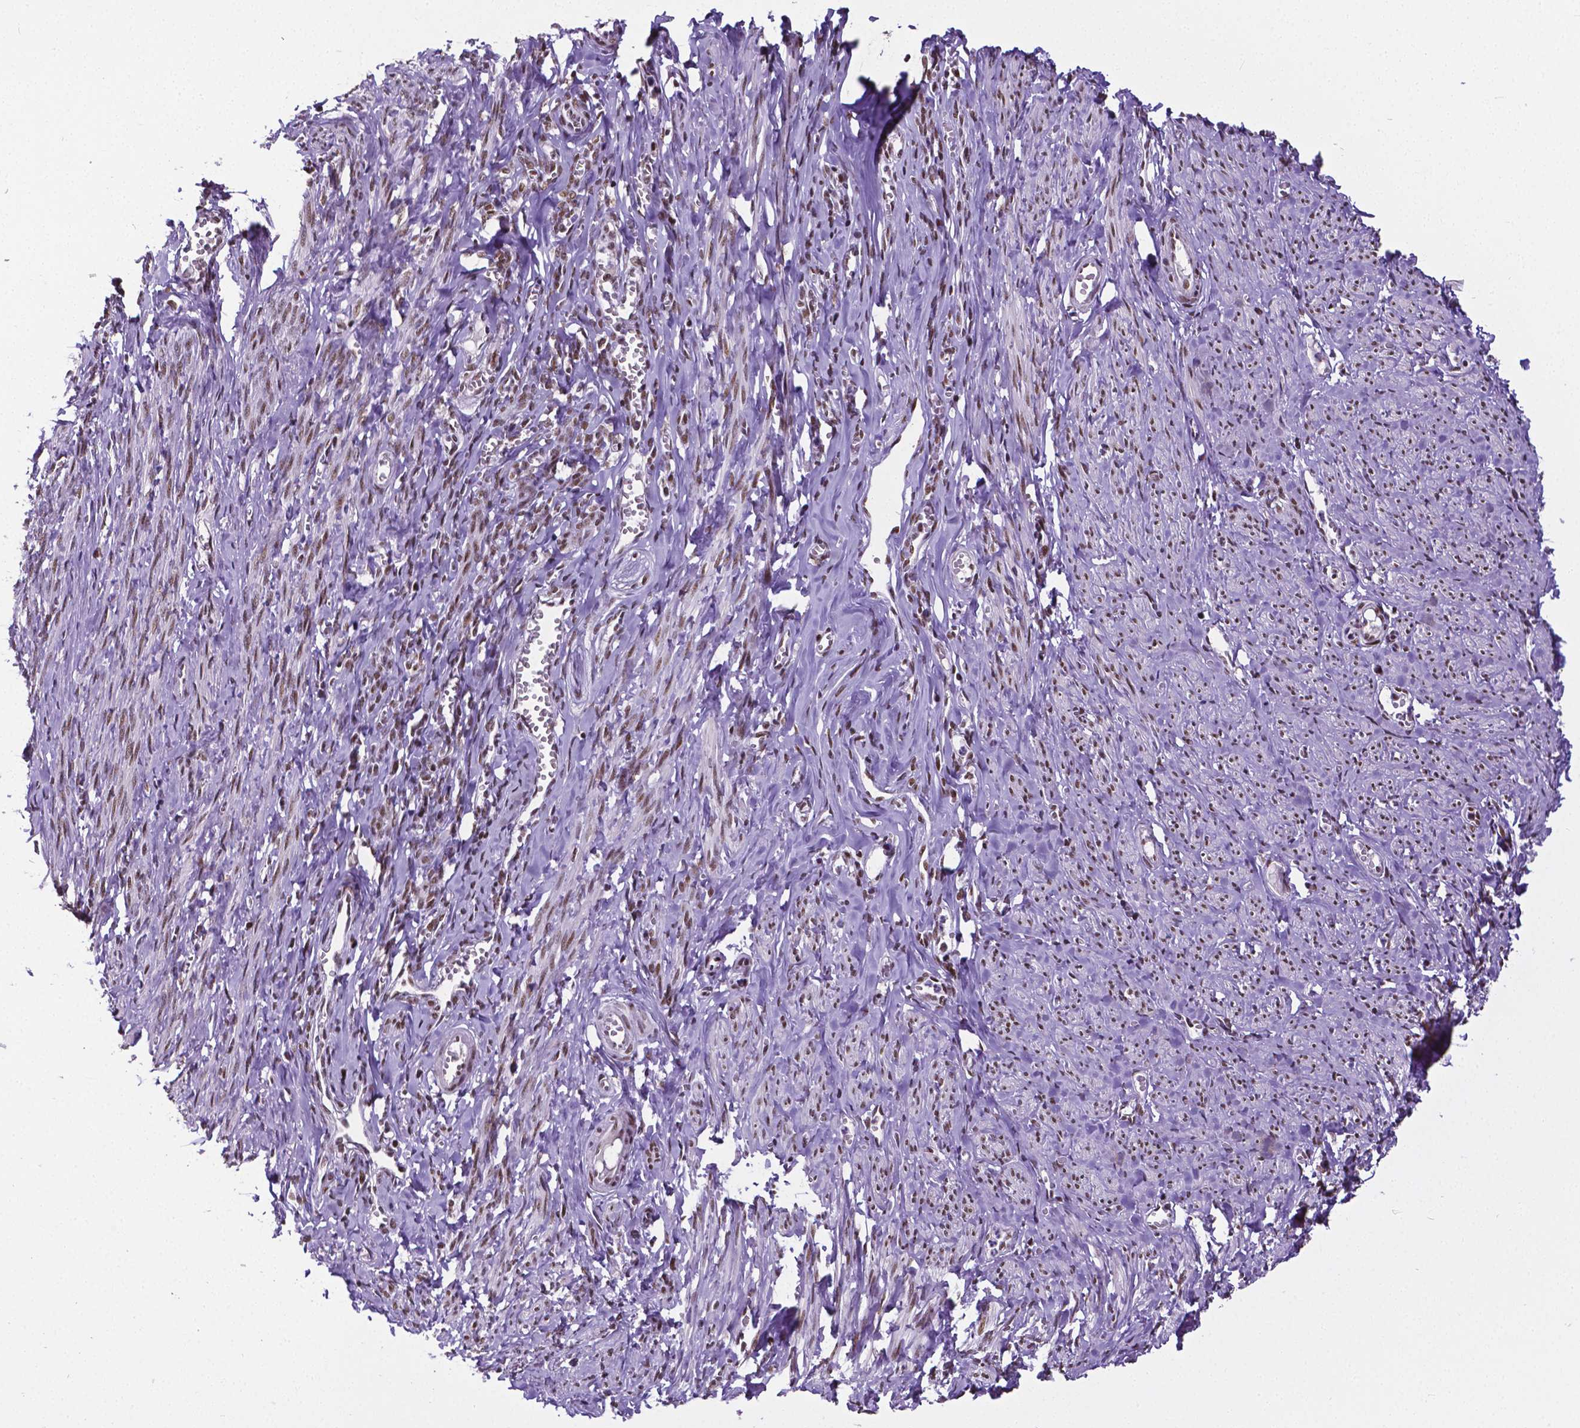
{"staining": {"intensity": "moderate", "quantity": ">75%", "location": "nuclear"}, "tissue": "smooth muscle", "cell_type": "Smooth muscle cells", "image_type": "normal", "snomed": [{"axis": "morphology", "description": "Normal tissue, NOS"}, {"axis": "topography", "description": "Smooth muscle"}], "caption": "High-power microscopy captured an IHC histopathology image of normal smooth muscle, revealing moderate nuclear expression in approximately >75% of smooth muscle cells.", "gene": "REST", "patient": {"sex": "female", "age": 65}}